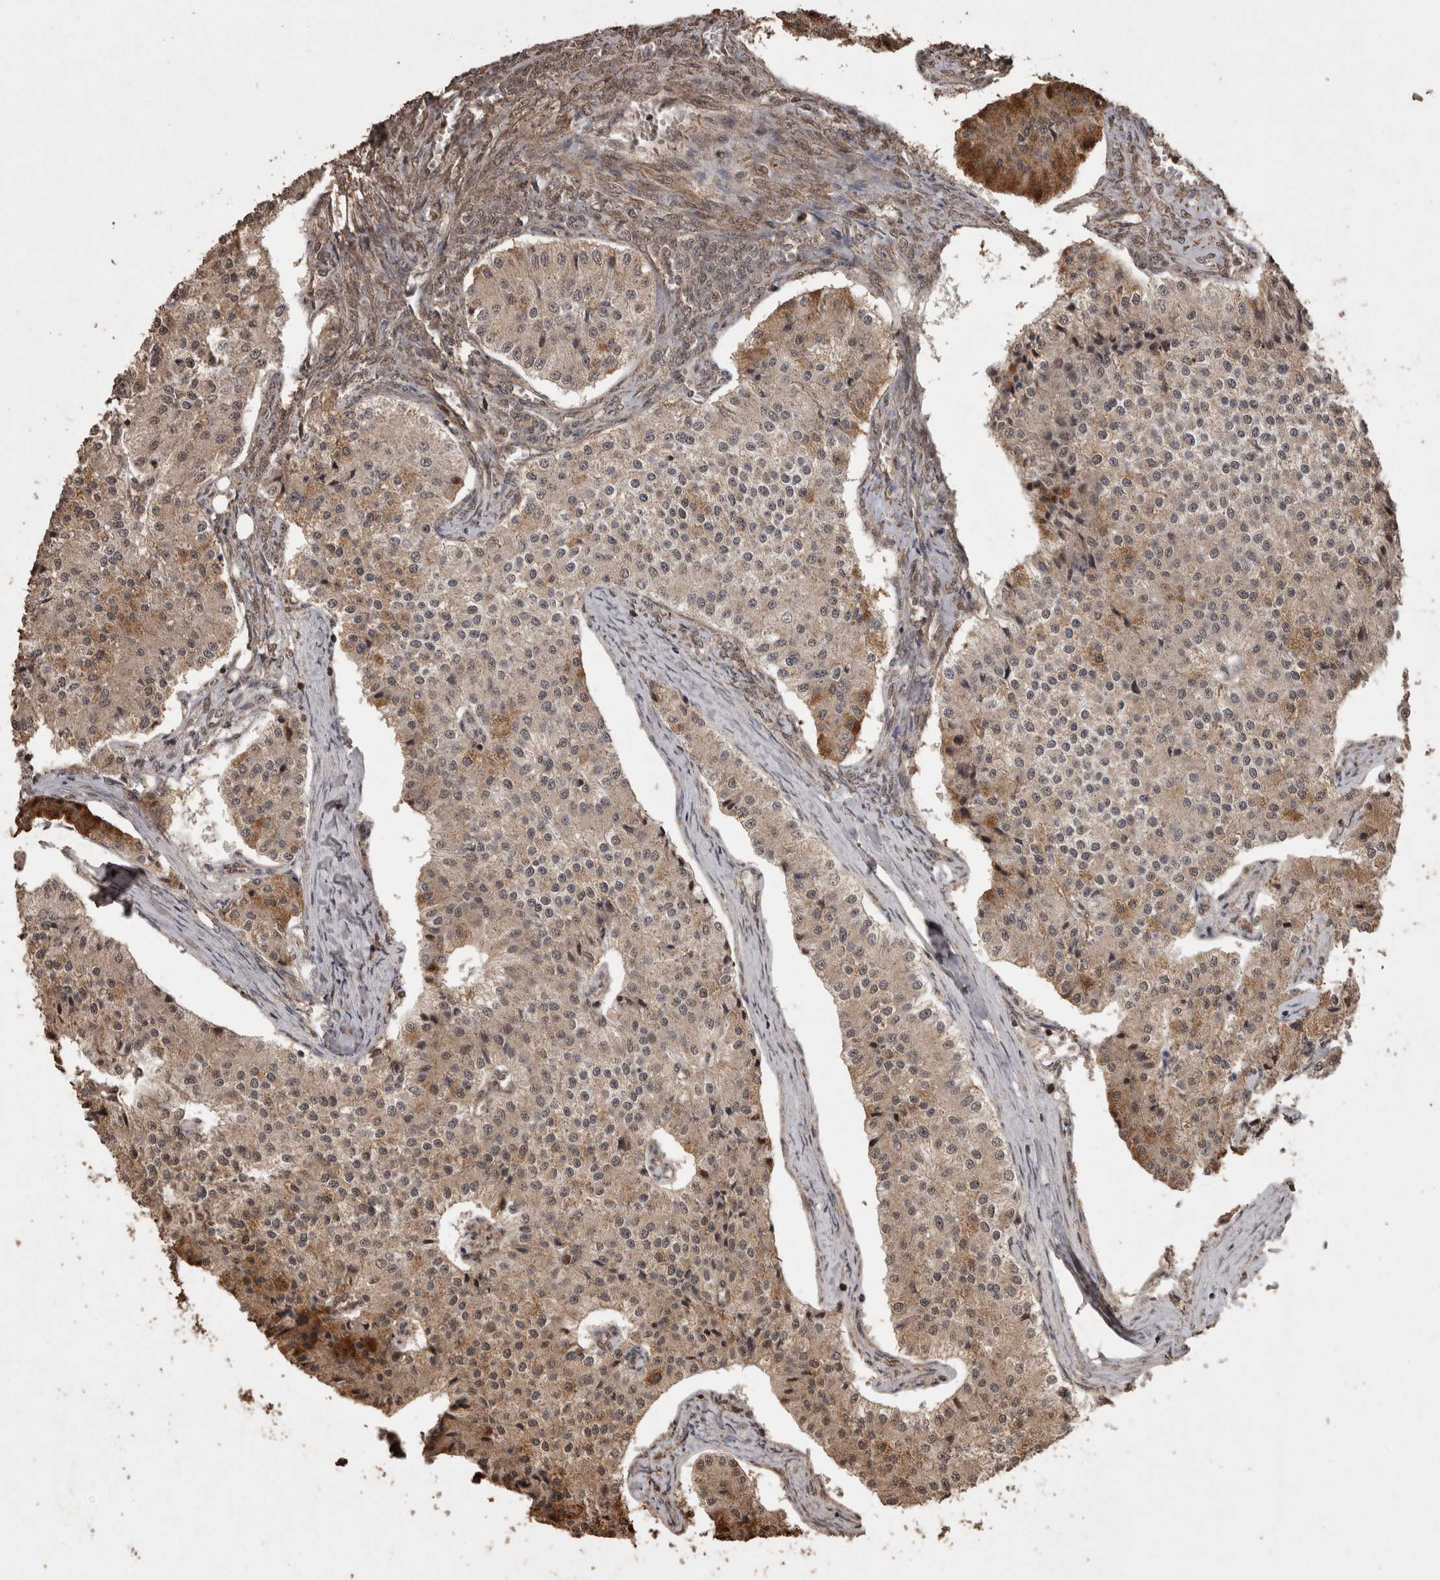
{"staining": {"intensity": "moderate", "quantity": ">75%", "location": "cytoplasmic/membranous"}, "tissue": "carcinoid", "cell_type": "Tumor cells", "image_type": "cancer", "snomed": [{"axis": "morphology", "description": "Carcinoid, malignant, NOS"}, {"axis": "topography", "description": "Colon"}], "caption": "DAB (3,3'-diaminobenzidine) immunohistochemical staining of carcinoid displays moderate cytoplasmic/membranous protein positivity in about >75% of tumor cells.", "gene": "PINK1", "patient": {"sex": "female", "age": 52}}